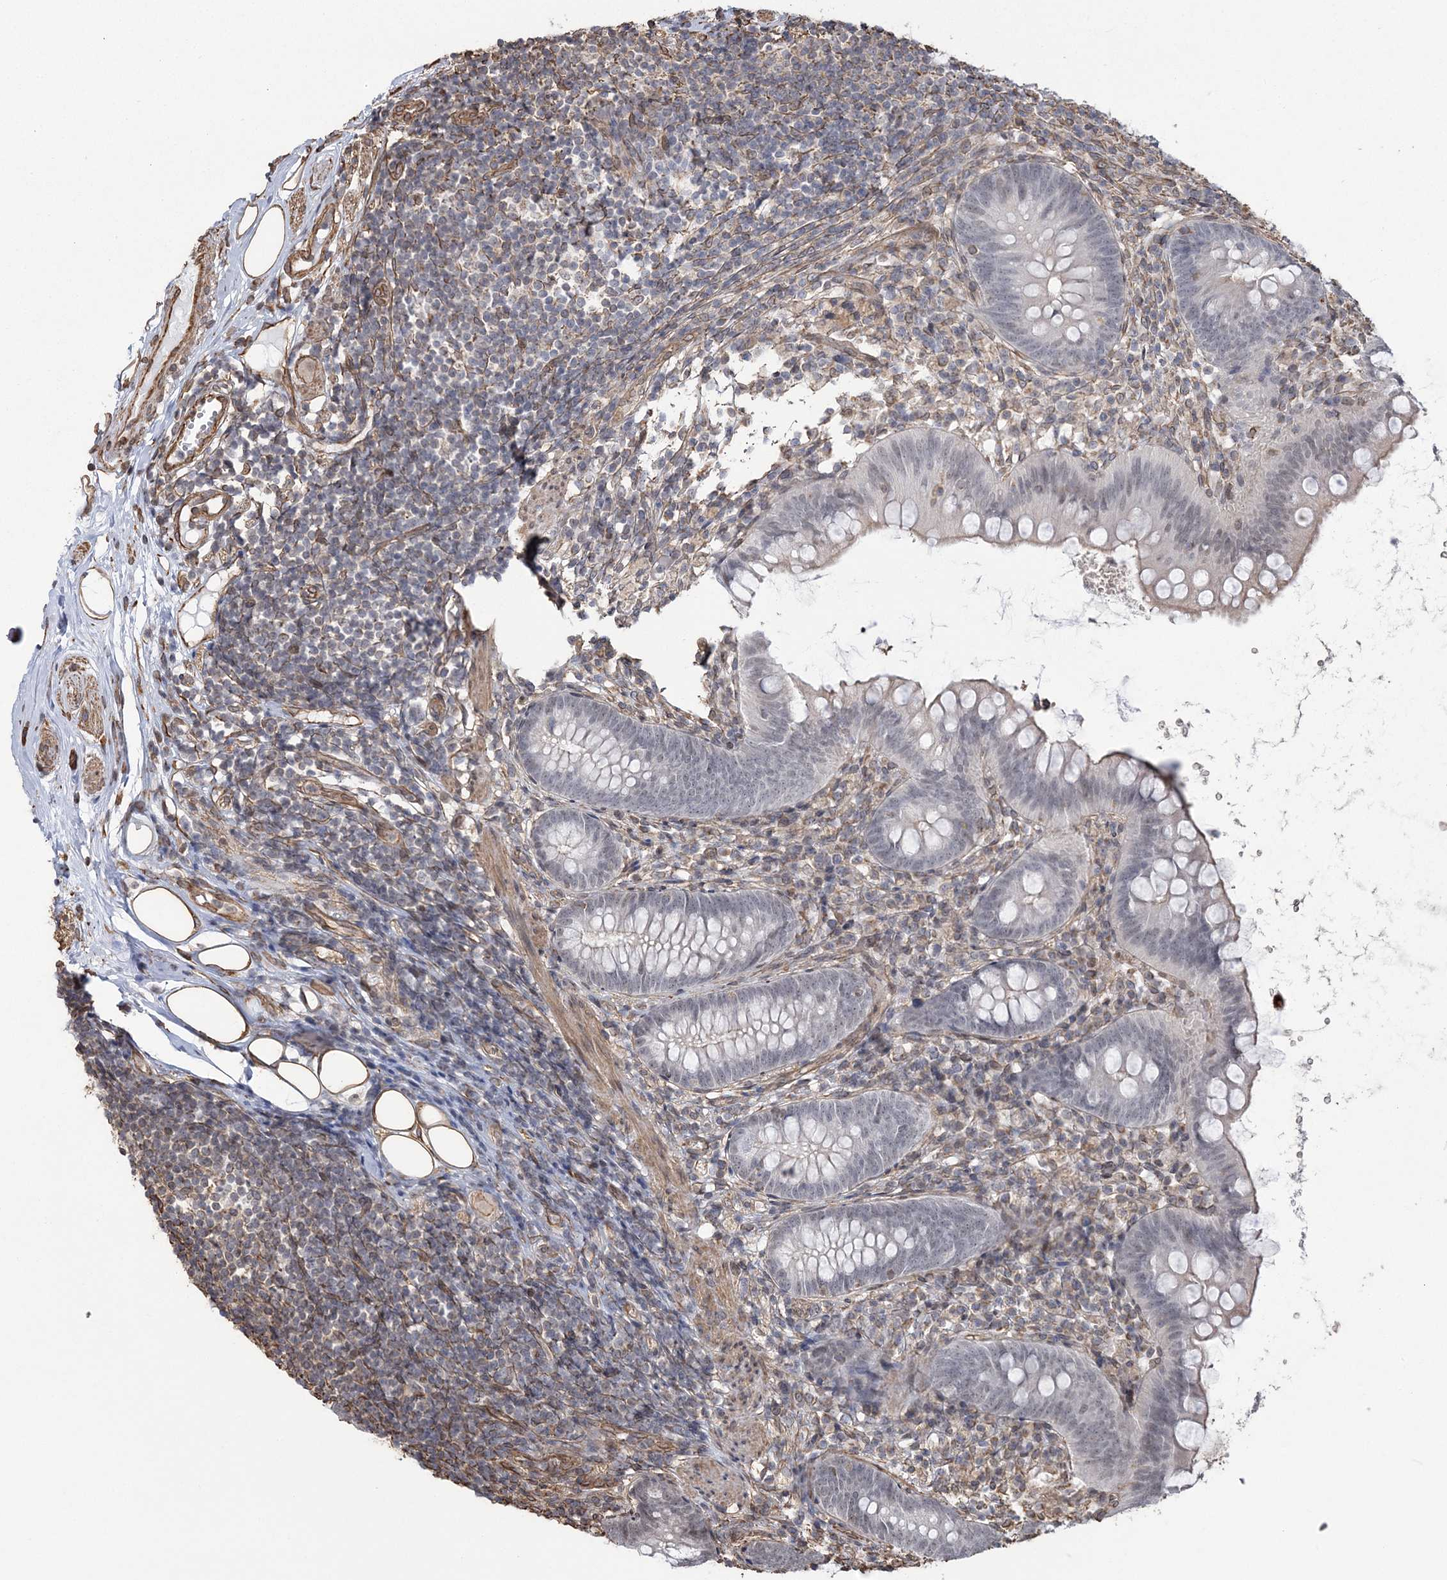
{"staining": {"intensity": "negative", "quantity": "none", "location": "none"}, "tissue": "appendix", "cell_type": "Glandular cells", "image_type": "normal", "snomed": [{"axis": "morphology", "description": "Normal tissue, NOS"}, {"axis": "topography", "description": "Appendix"}], "caption": "Glandular cells show no significant positivity in normal appendix.", "gene": "ATP11B", "patient": {"sex": "female", "age": 62}}